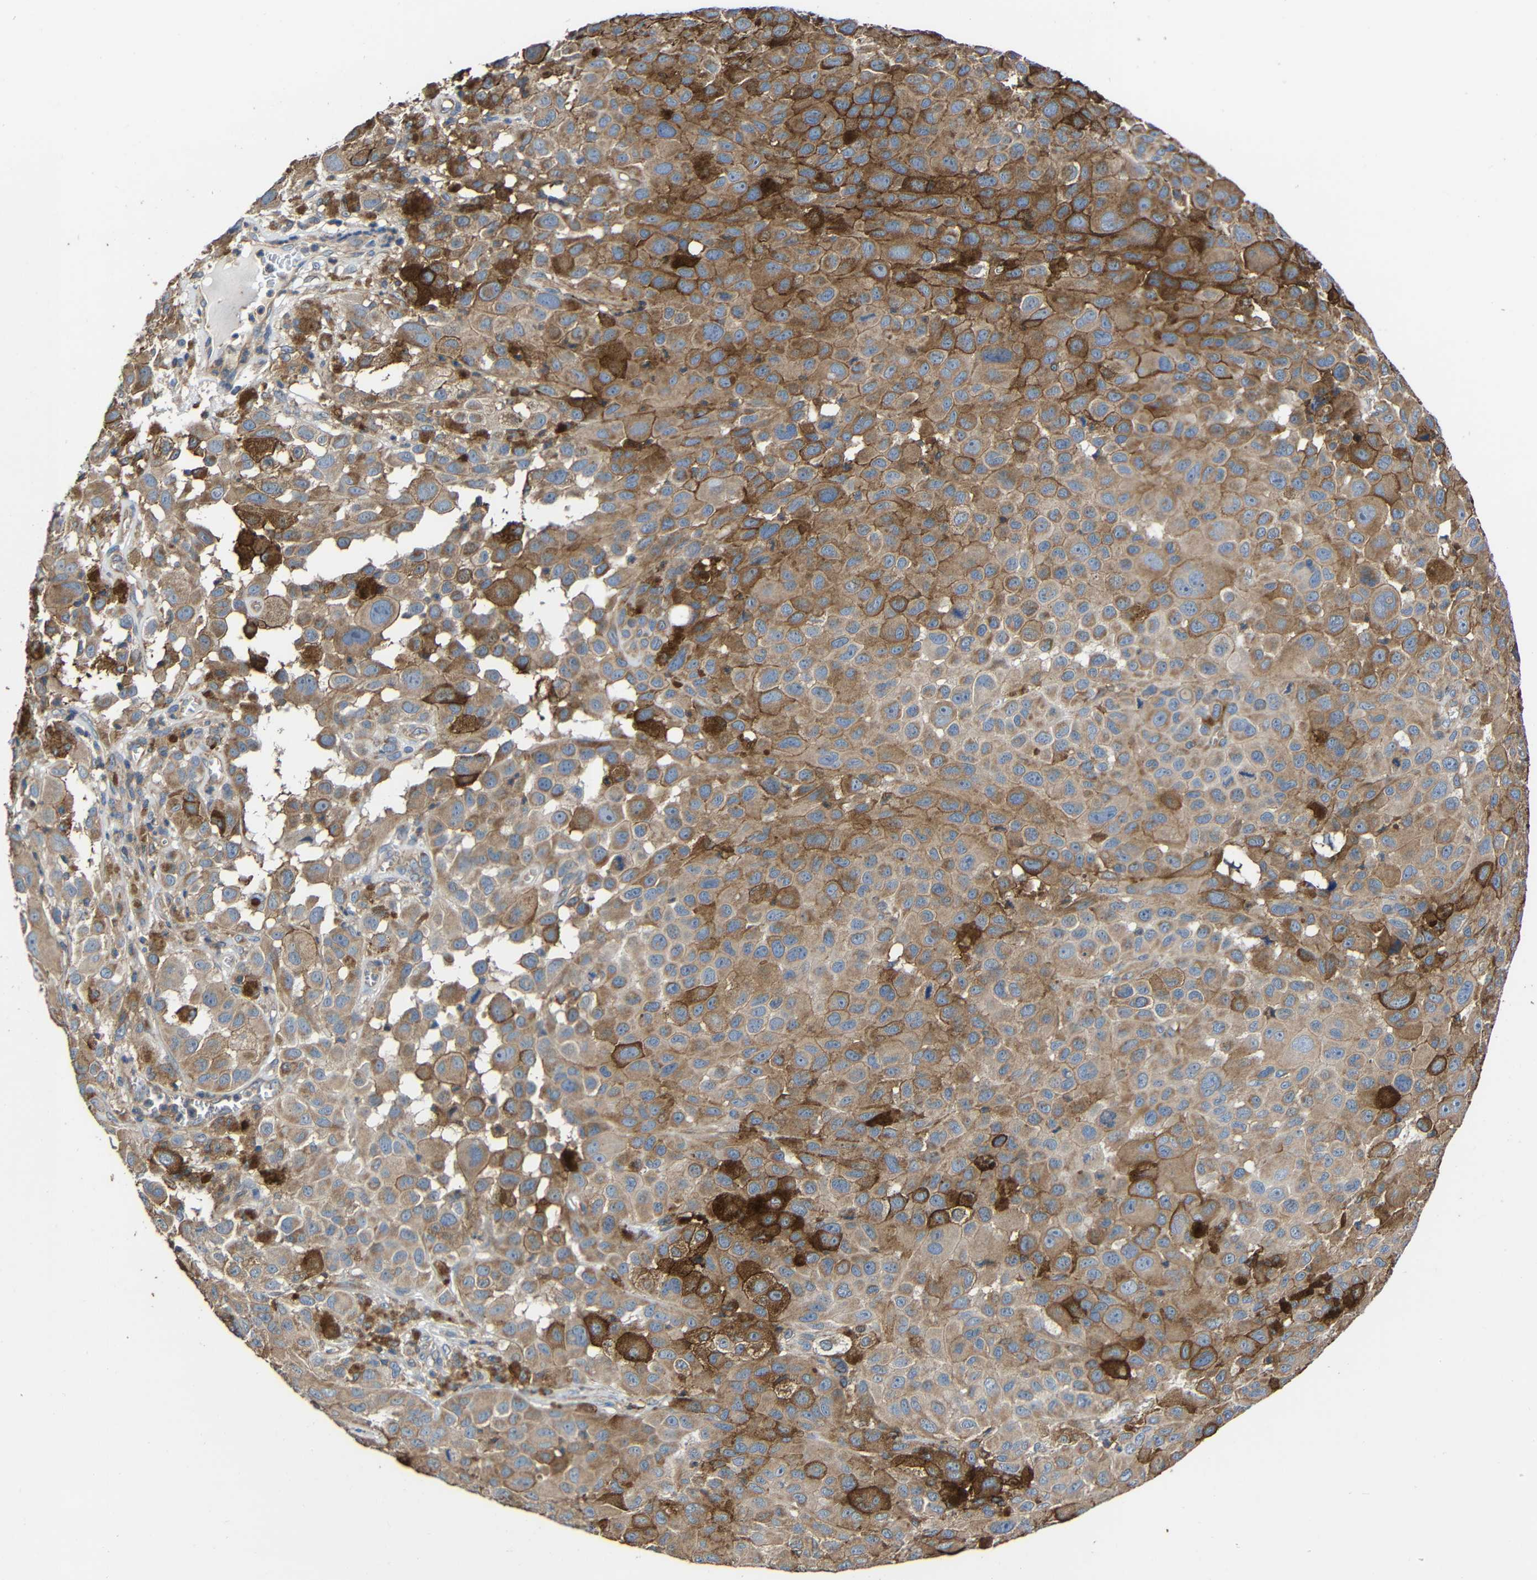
{"staining": {"intensity": "moderate", "quantity": ">75%", "location": "cytoplasmic/membranous"}, "tissue": "melanoma", "cell_type": "Tumor cells", "image_type": "cancer", "snomed": [{"axis": "morphology", "description": "Malignant melanoma, NOS"}, {"axis": "topography", "description": "Skin"}], "caption": "A micrograph showing moderate cytoplasmic/membranous staining in about >75% of tumor cells in melanoma, as visualized by brown immunohistochemical staining.", "gene": "RHOT2", "patient": {"sex": "male", "age": 96}}